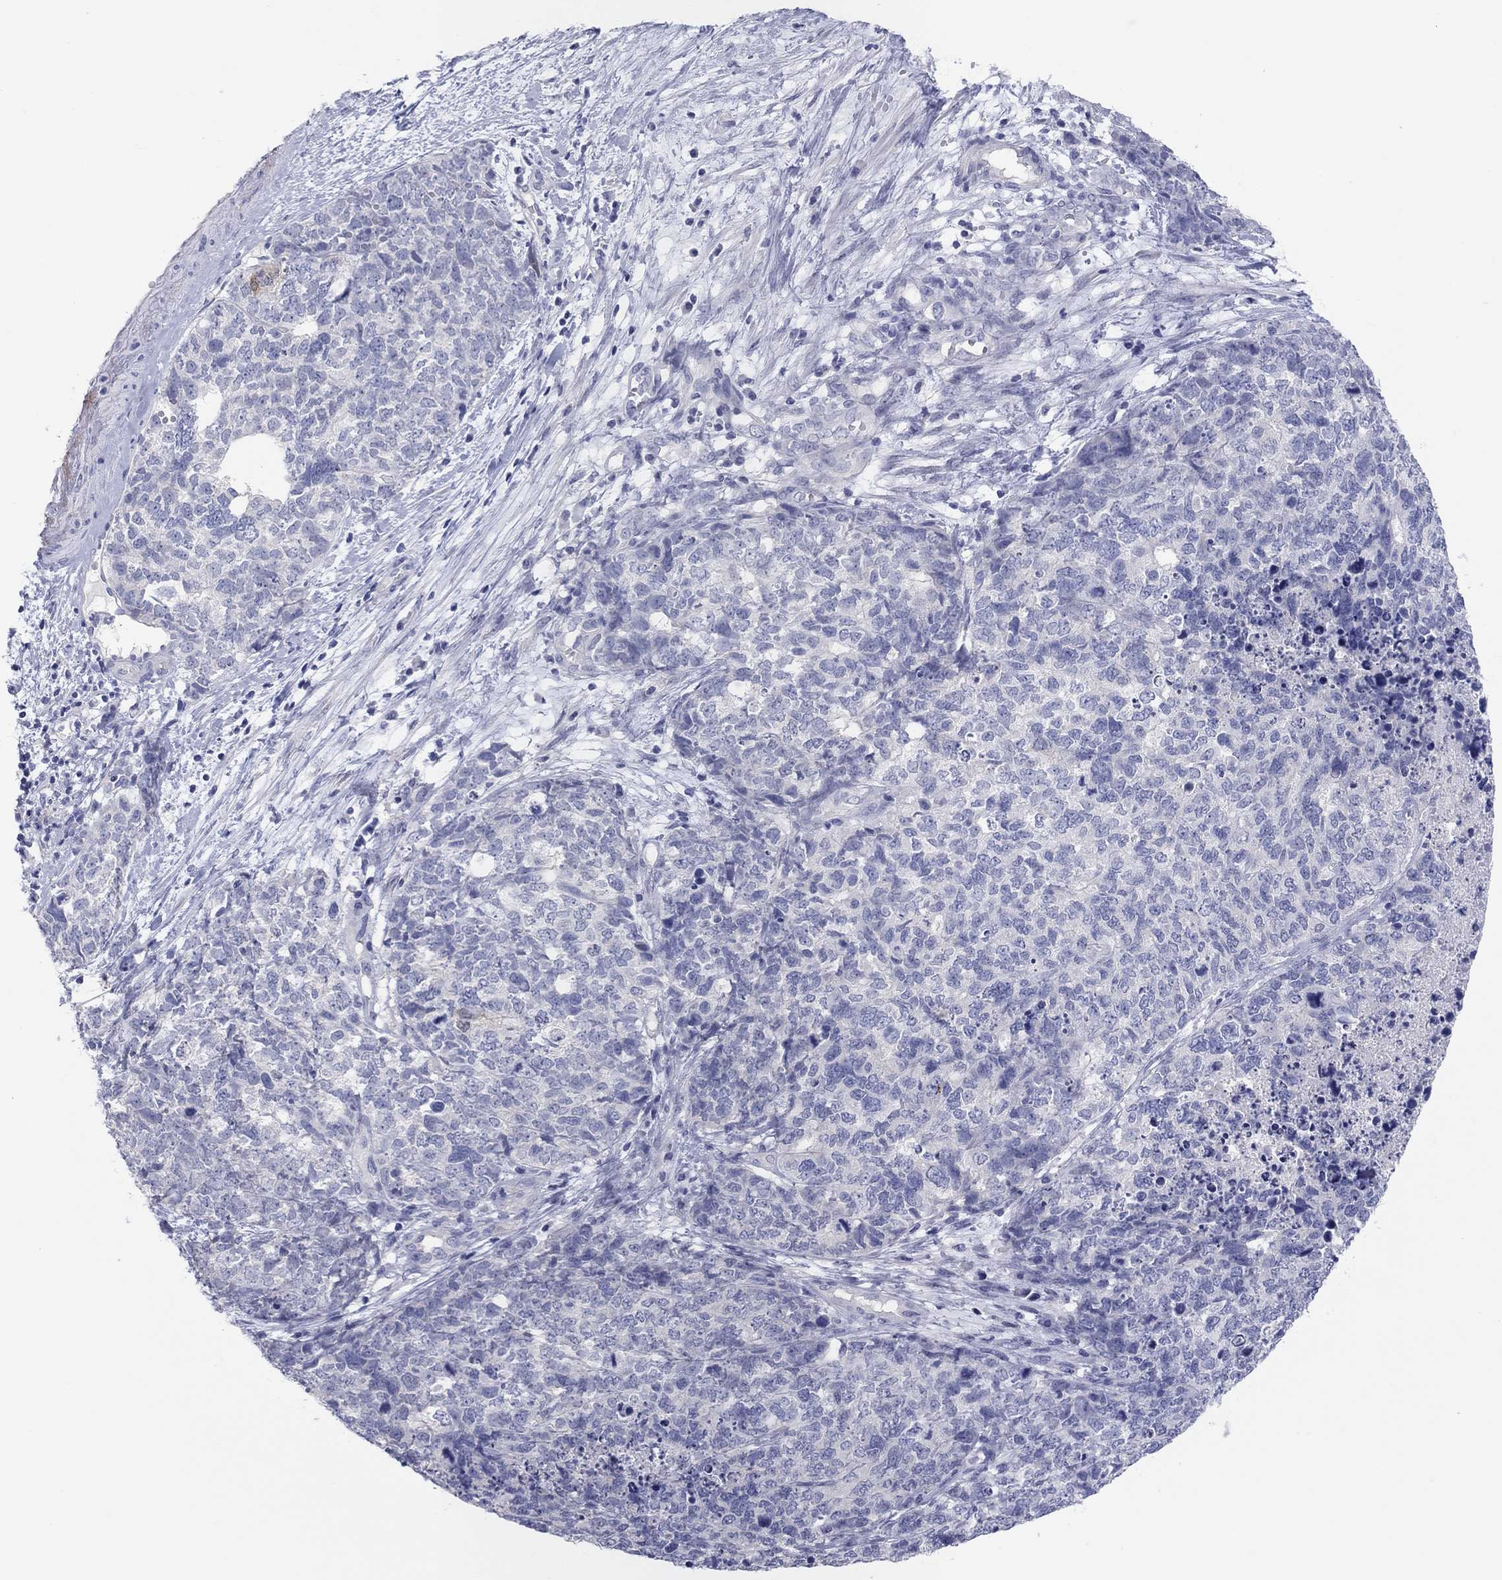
{"staining": {"intensity": "negative", "quantity": "none", "location": "none"}, "tissue": "cervical cancer", "cell_type": "Tumor cells", "image_type": "cancer", "snomed": [{"axis": "morphology", "description": "Squamous cell carcinoma, NOS"}, {"axis": "topography", "description": "Cervix"}], "caption": "IHC image of neoplastic tissue: cervical cancer (squamous cell carcinoma) stained with DAB shows no significant protein expression in tumor cells.", "gene": "CPNE6", "patient": {"sex": "female", "age": 63}}